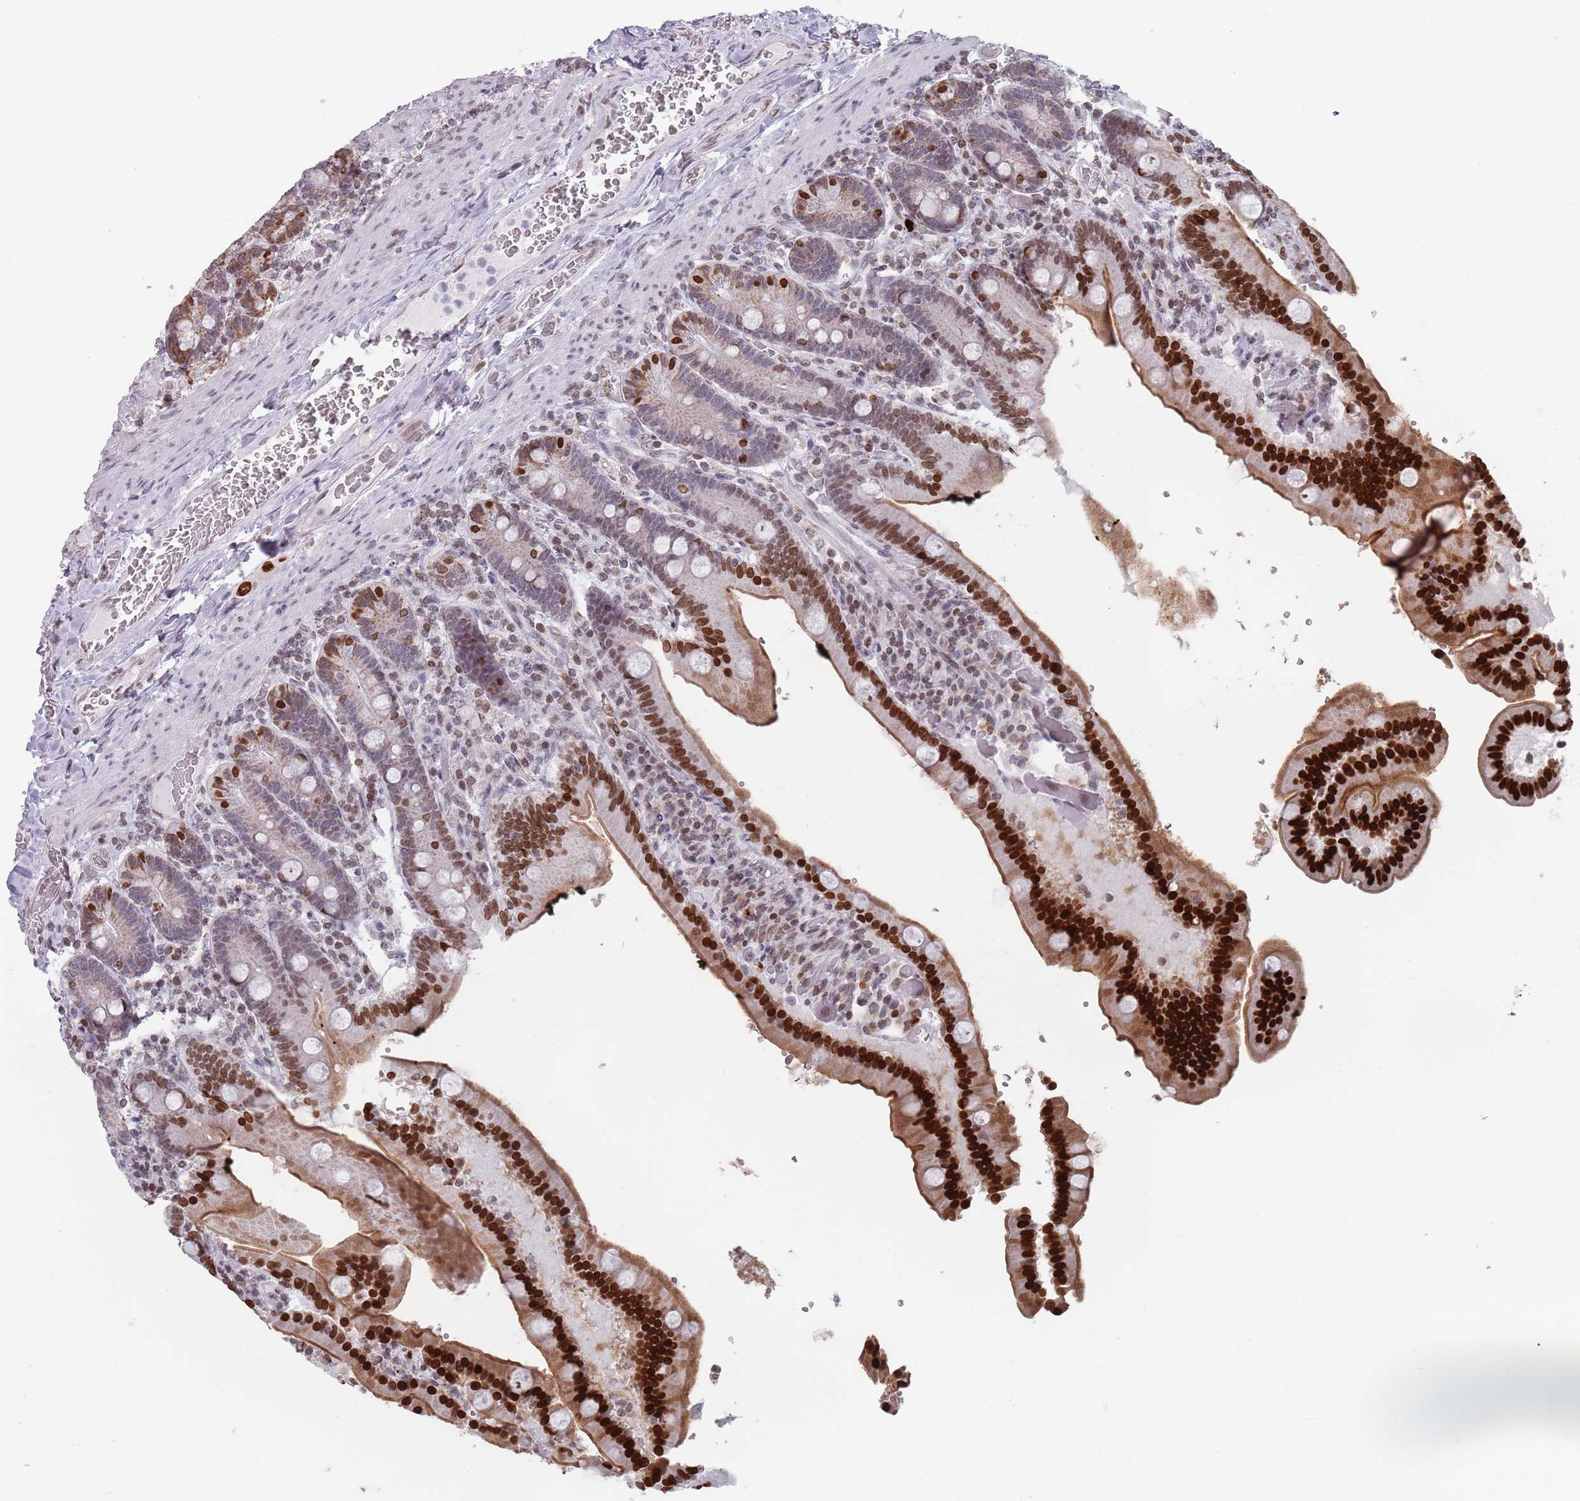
{"staining": {"intensity": "strong", "quantity": ">75%", "location": "cytoplasmic/membranous,nuclear"}, "tissue": "duodenum", "cell_type": "Glandular cells", "image_type": "normal", "snomed": [{"axis": "morphology", "description": "Normal tissue, NOS"}, {"axis": "topography", "description": "Duodenum"}], "caption": "Immunohistochemical staining of benign human duodenum demonstrates >75% levels of strong cytoplasmic/membranous,nuclear protein staining in approximately >75% of glandular cells. (DAB (3,3'-diaminobenzidine) IHC, brown staining for protein, blue staining for nuclei).", "gene": "MFSD12", "patient": {"sex": "female", "age": 62}}